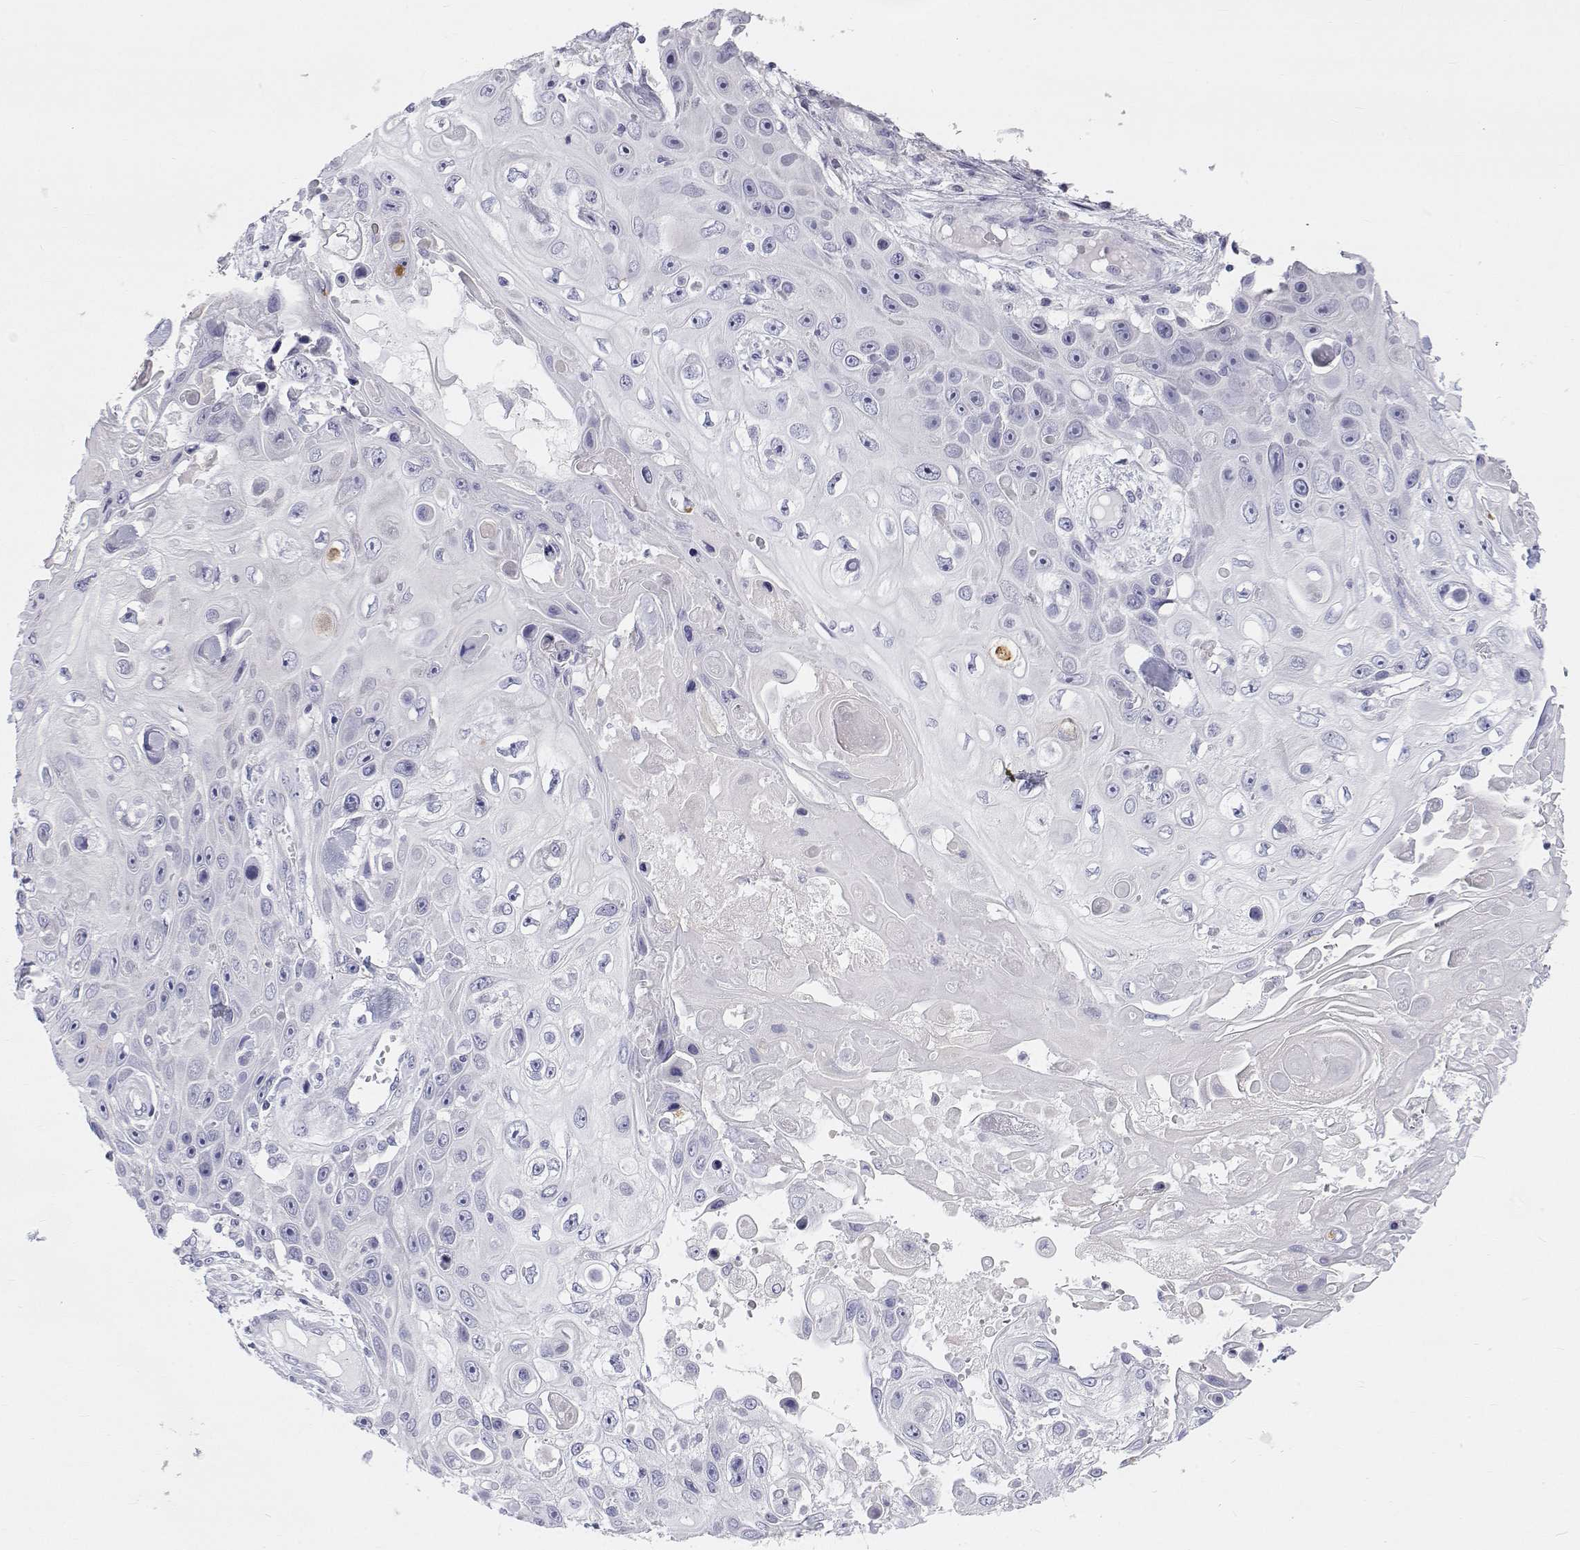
{"staining": {"intensity": "negative", "quantity": "none", "location": "none"}, "tissue": "skin cancer", "cell_type": "Tumor cells", "image_type": "cancer", "snomed": [{"axis": "morphology", "description": "Squamous cell carcinoma, NOS"}, {"axis": "topography", "description": "Skin"}], "caption": "IHC of human skin cancer (squamous cell carcinoma) demonstrates no staining in tumor cells.", "gene": "TTN", "patient": {"sex": "male", "age": 82}}